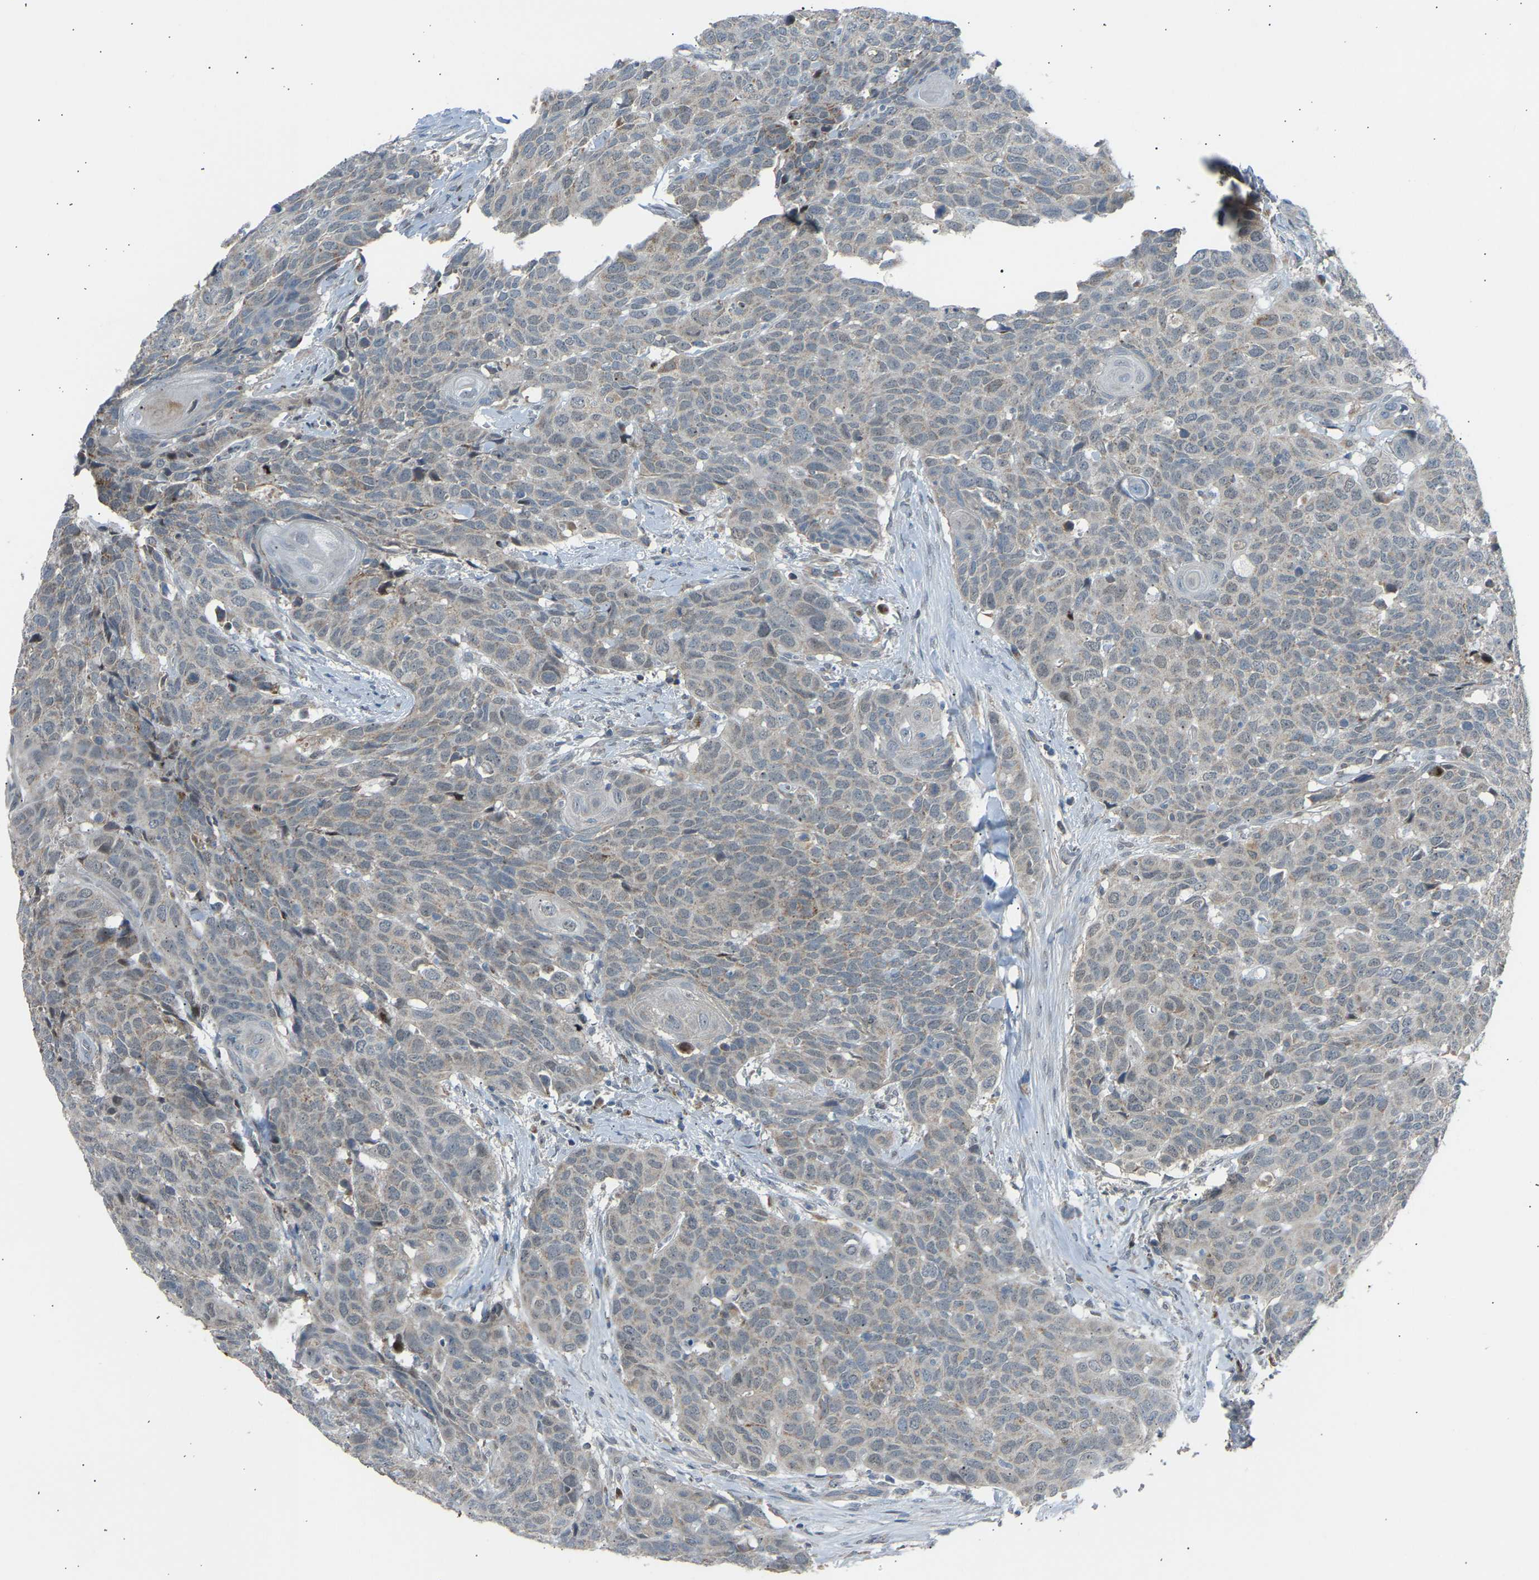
{"staining": {"intensity": "negative", "quantity": "none", "location": "none"}, "tissue": "head and neck cancer", "cell_type": "Tumor cells", "image_type": "cancer", "snomed": [{"axis": "morphology", "description": "Squamous cell carcinoma, NOS"}, {"axis": "topography", "description": "Head-Neck"}], "caption": "This is a histopathology image of IHC staining of squamous cell carcinoma (head and neck), which shows no positivity in tumor cells. (Brightfield microscopy of DAB IHC at high magnification).", "gene": "VPS41", "patient": {"sex": "male", "age": 66}}